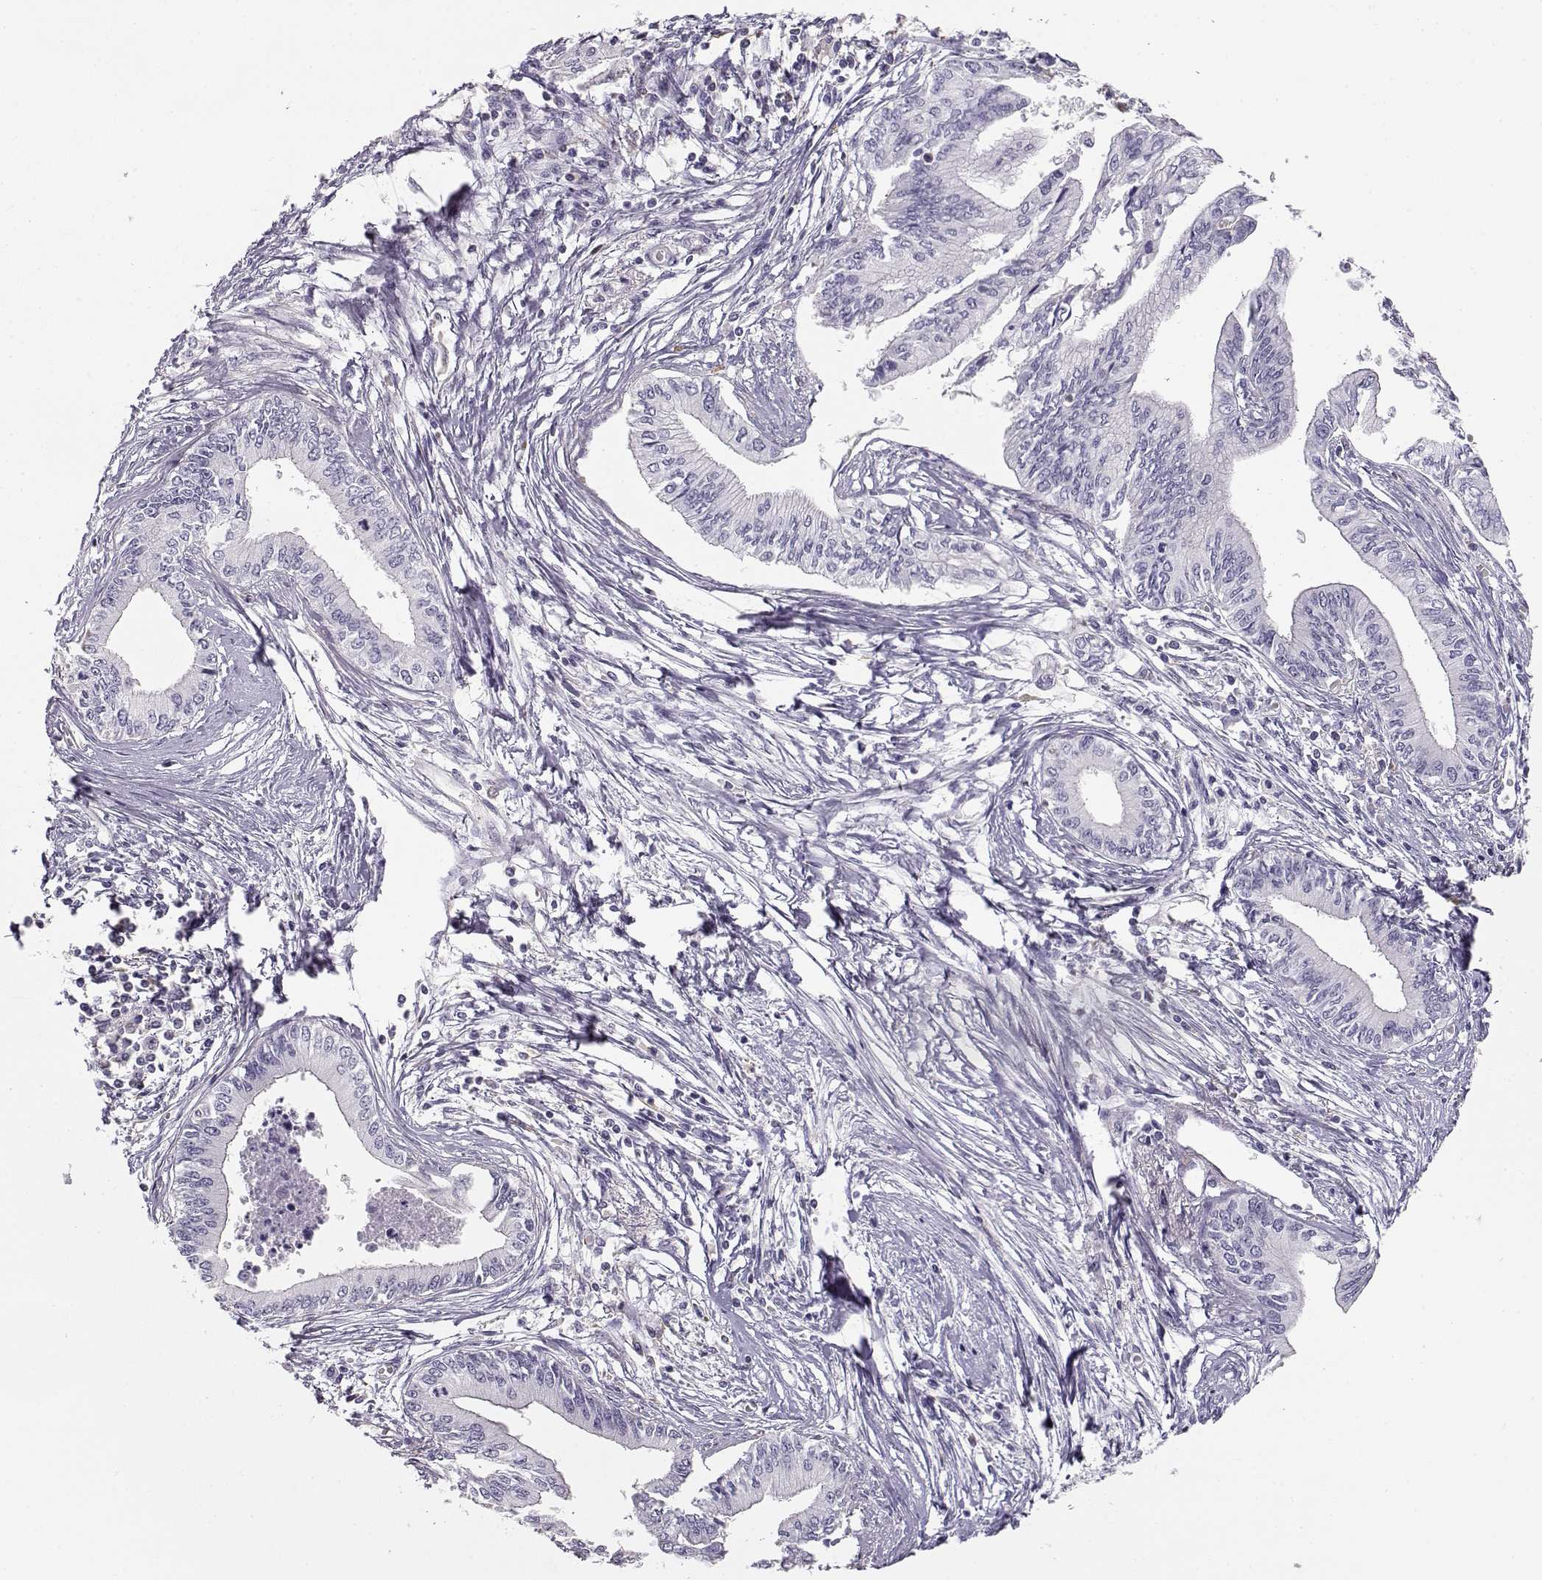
{"staining": {"intensity": "negative", "quantity": "none", "location": "none"}, "tissue": "pancreatic cancer", "cell_type": "Tumor cells", "image_type": "cancer", "snomed": [{"axis": "morphology", "description": "Adenocarcinoma, NOS"}, {"axis": "topography", "description": "Pancreas"}], "caption": "There is no significant staining in tumor cells of pancreatic cancer.", "gene": "DAPL1", "patient": {"sex": "female", "age": 61}}